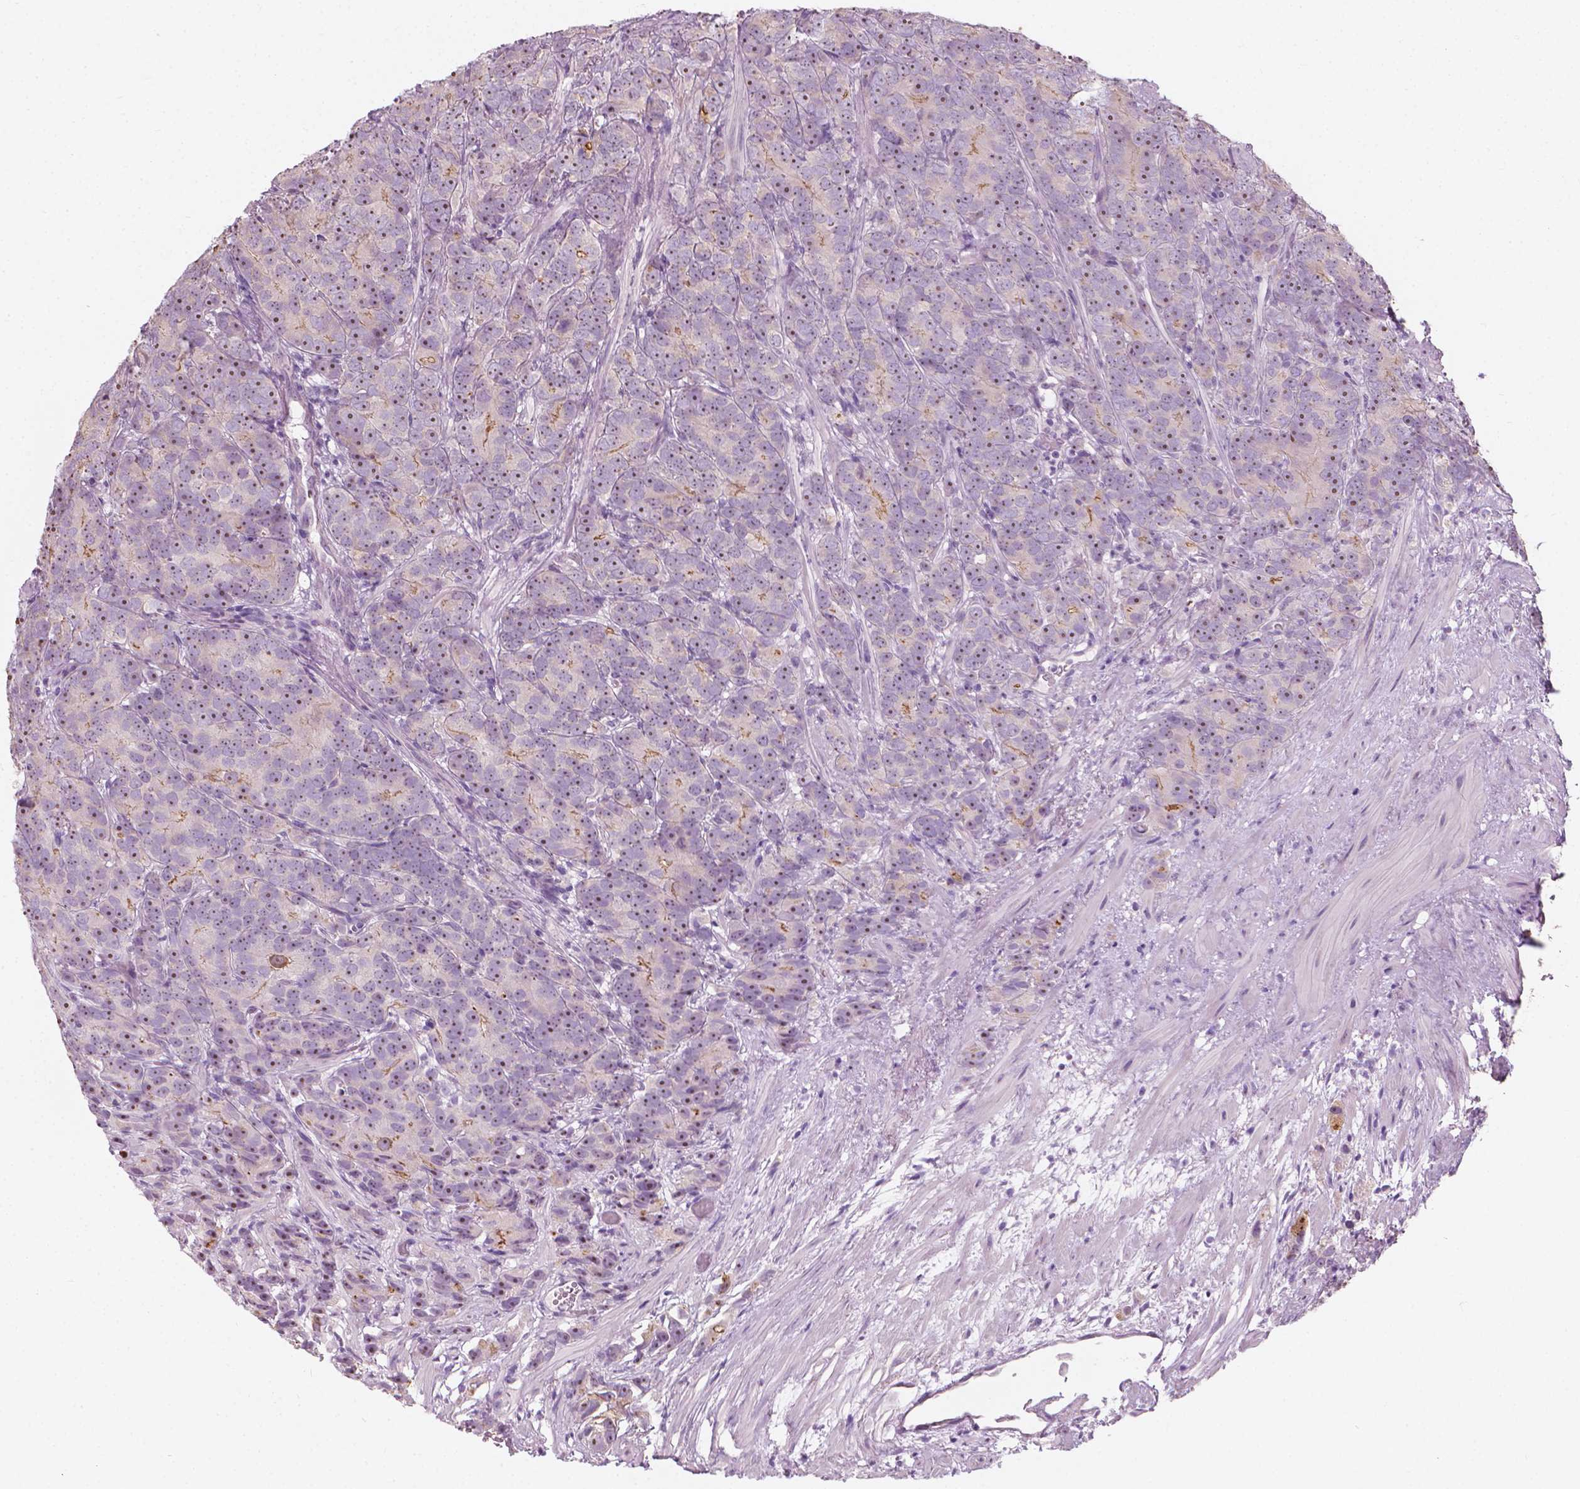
{"staining": {"intensity": "negative", "quantity": "none", "location": "none"}, "tissue": "prostate cancer", "cell_type": "Tumor cells", "image_type": "cancer", "snomed": [{"axis": "morphology", "description": "Adenocarcinoma, High grade"}, {"axis": "topography", "description": "Prostate"}], "caption": "There is no significant staining in tumor cells of prostate adenocarcinoma (high-grade).", "gene": "GPRC5A", "patient": {"sex": "male", "age": 90}}